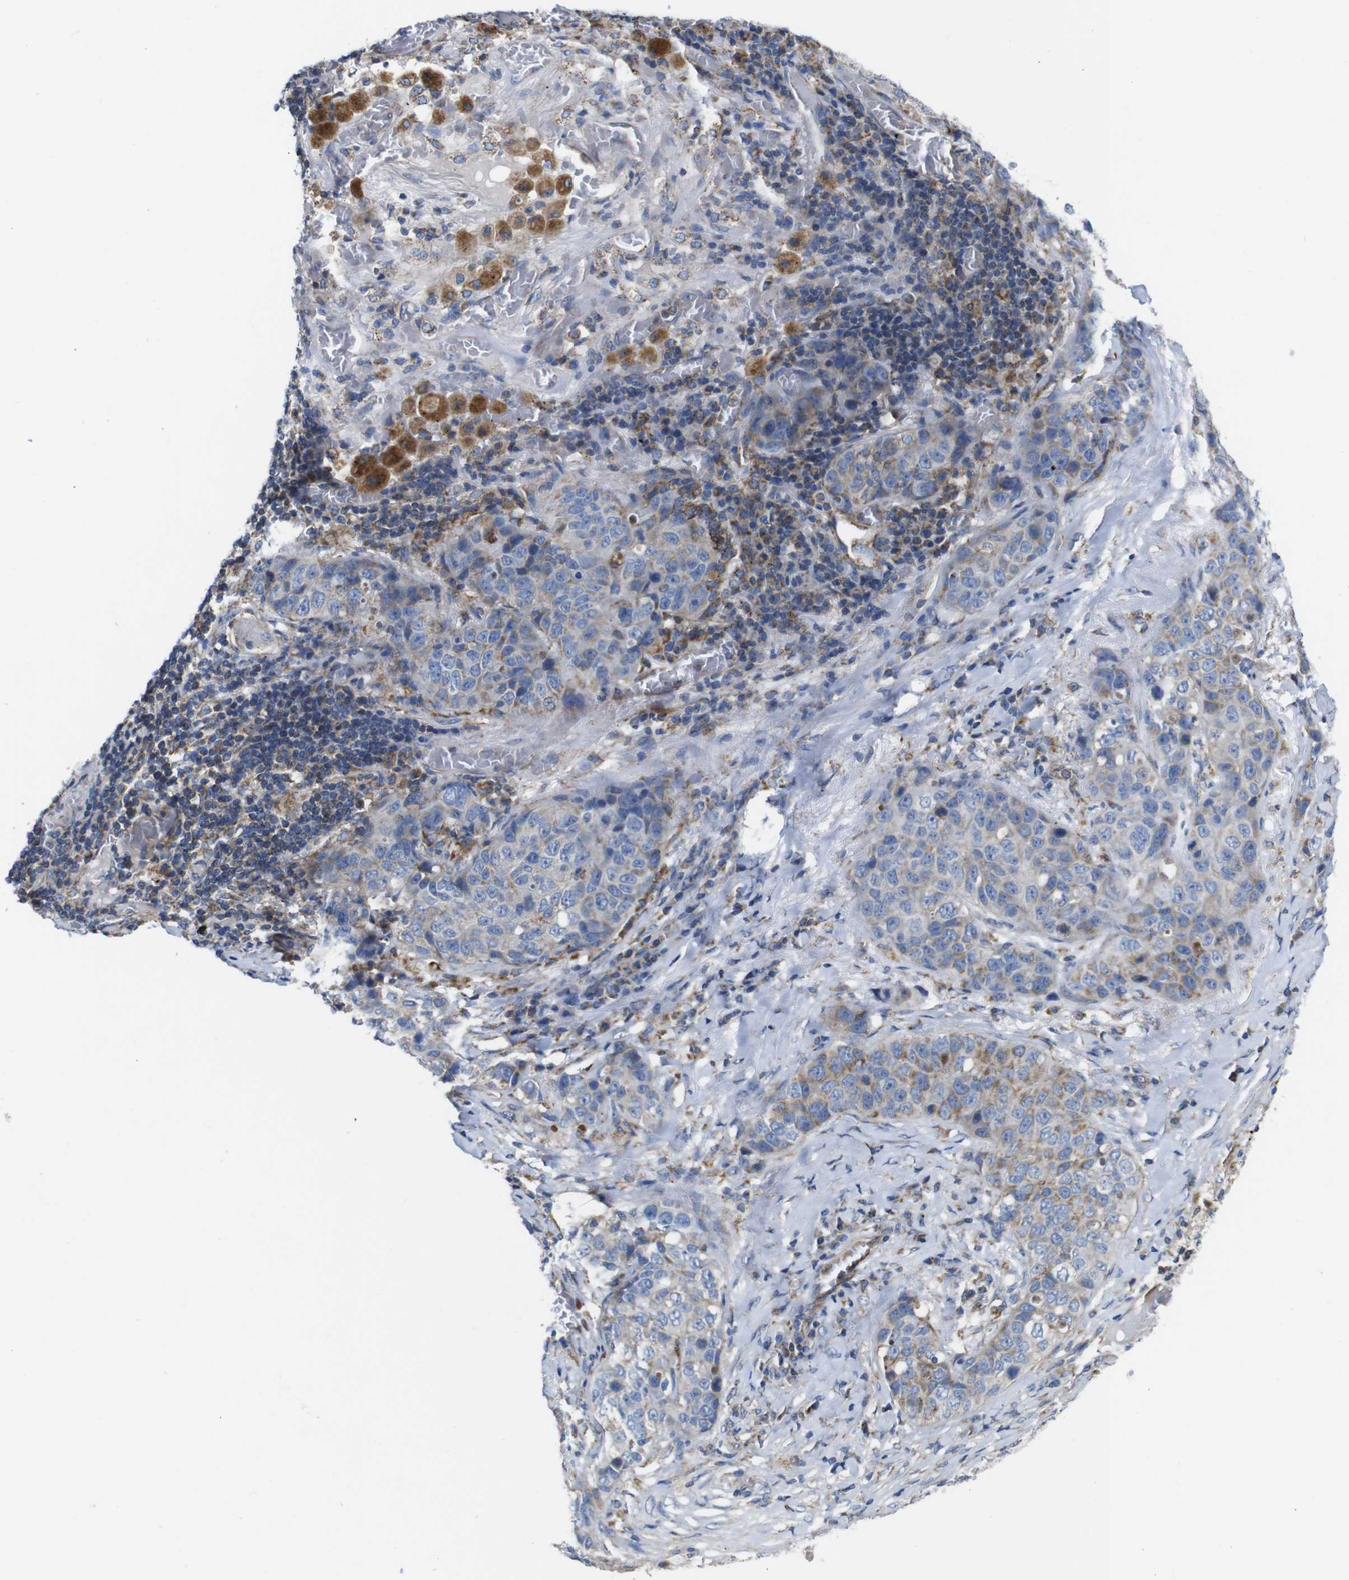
{"staining": {"intensity": "moderate", "quantity": "25%-75%", "location": "cytoplasmic/membranous"}, "tissue": "lung cancer", "cell_type": "Tumor cells", "image_type": "cancer", "snomed": [{"axis": "morphology", "description": "Squamous cell carcinoma, NOS"}, {"axis": "topography", "description": "Lung"}], "caption": "Lung cancer stained for a protein (brown) reveals moderate cytoplasmic/membranous positive expression in about 25%-75% of tumor cells.", "gene": "PDCD1LG2", "patient": {"sex": "male", "age": 57}}